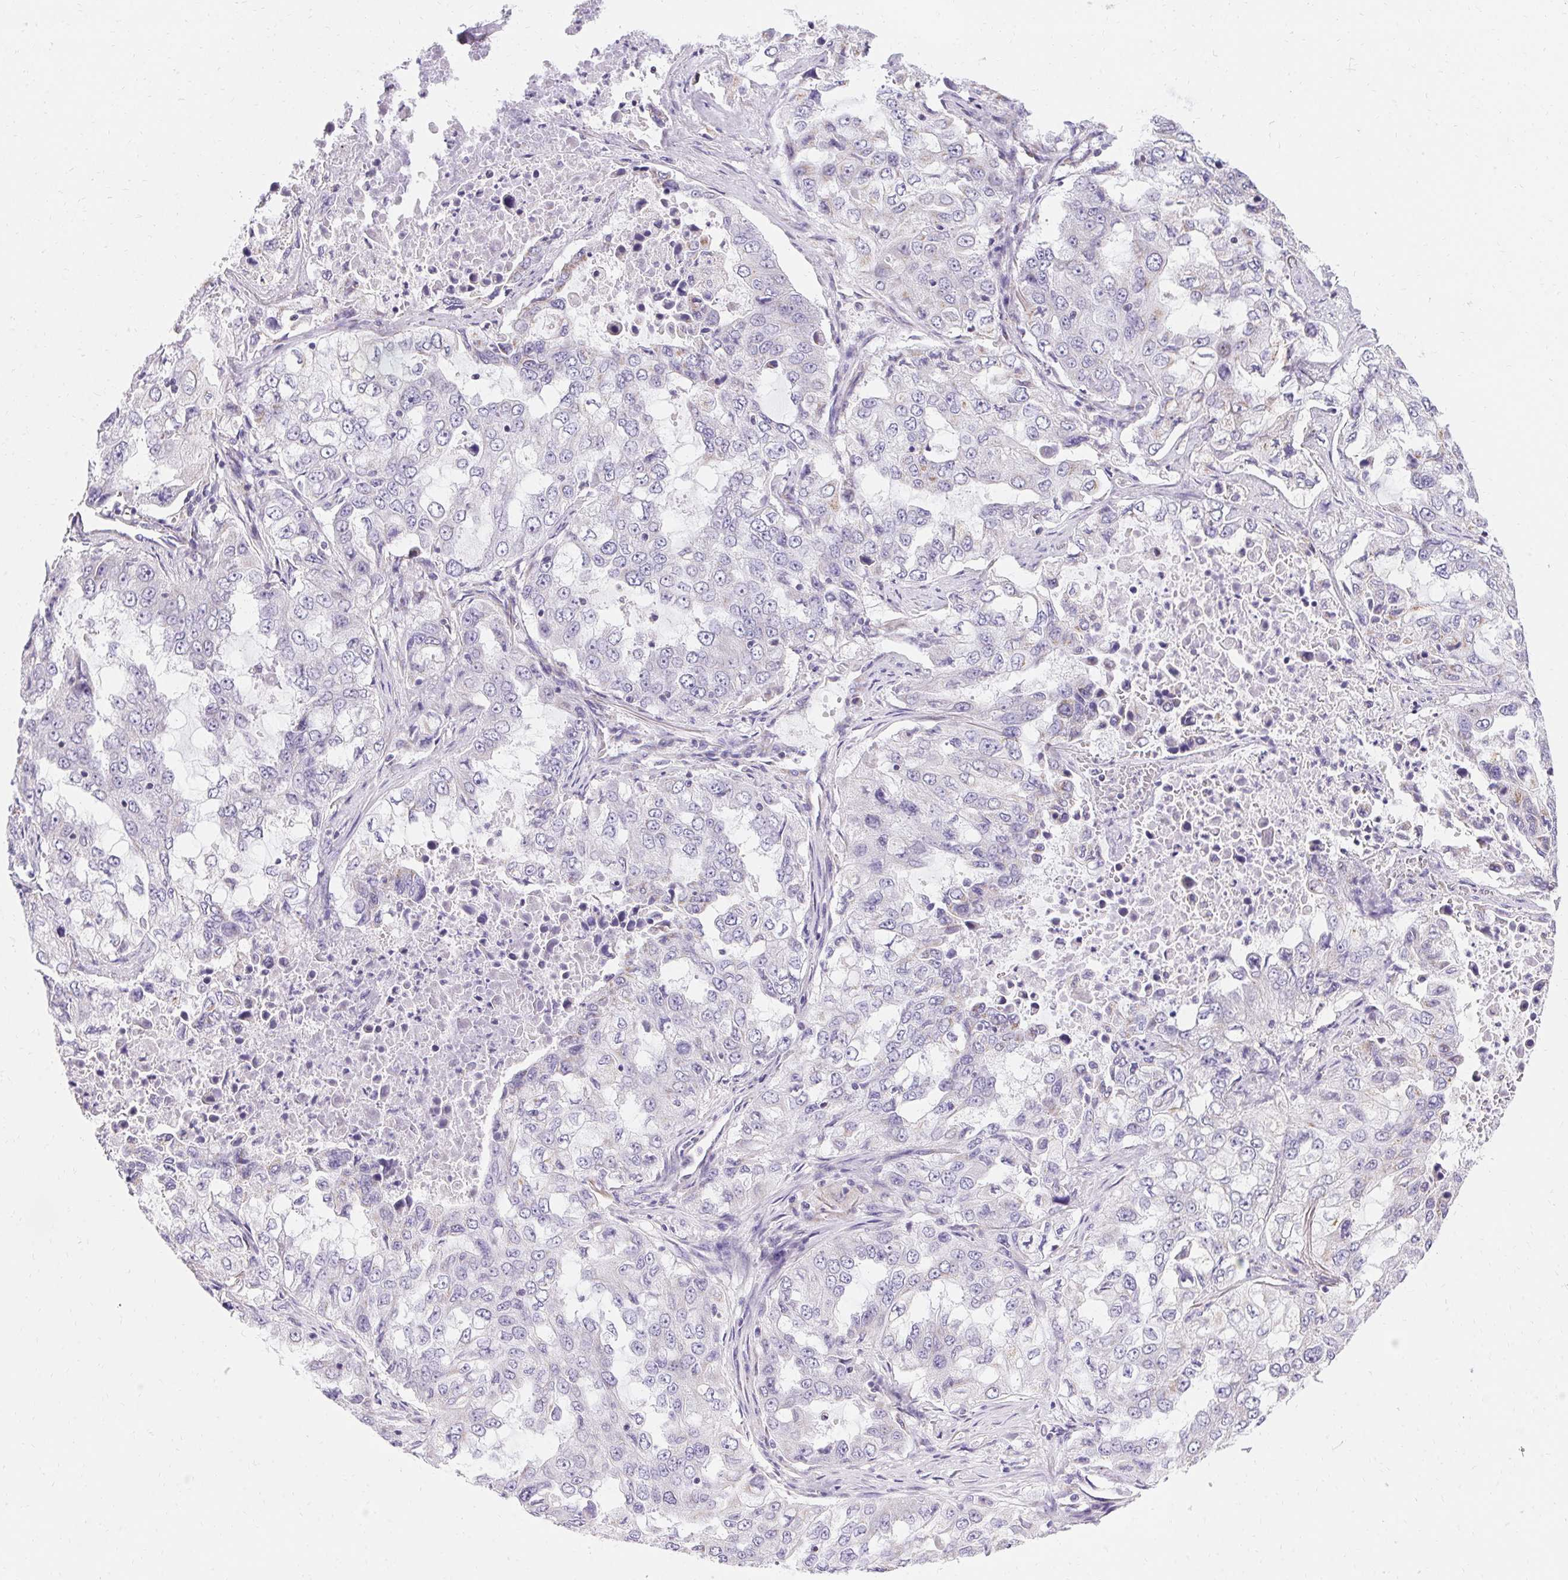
{"staining": {"intensity": "negative", "quantity": "none", "location": "none"}, "tissue": "lung cancer", "cell_type": "Tumor cells", "image_type": "cancer", "snomed": [{"axis": "morphology", "description": "Adenocarcinoma, NOS"}, {"axis": "topography", "description": "Lung"}], "caption": "Histopathology image shows no protein expression in tumor cells of lung cancer tissue.", "gene": "ASGR2", "patient": {"sex": "female", "age": 61}}